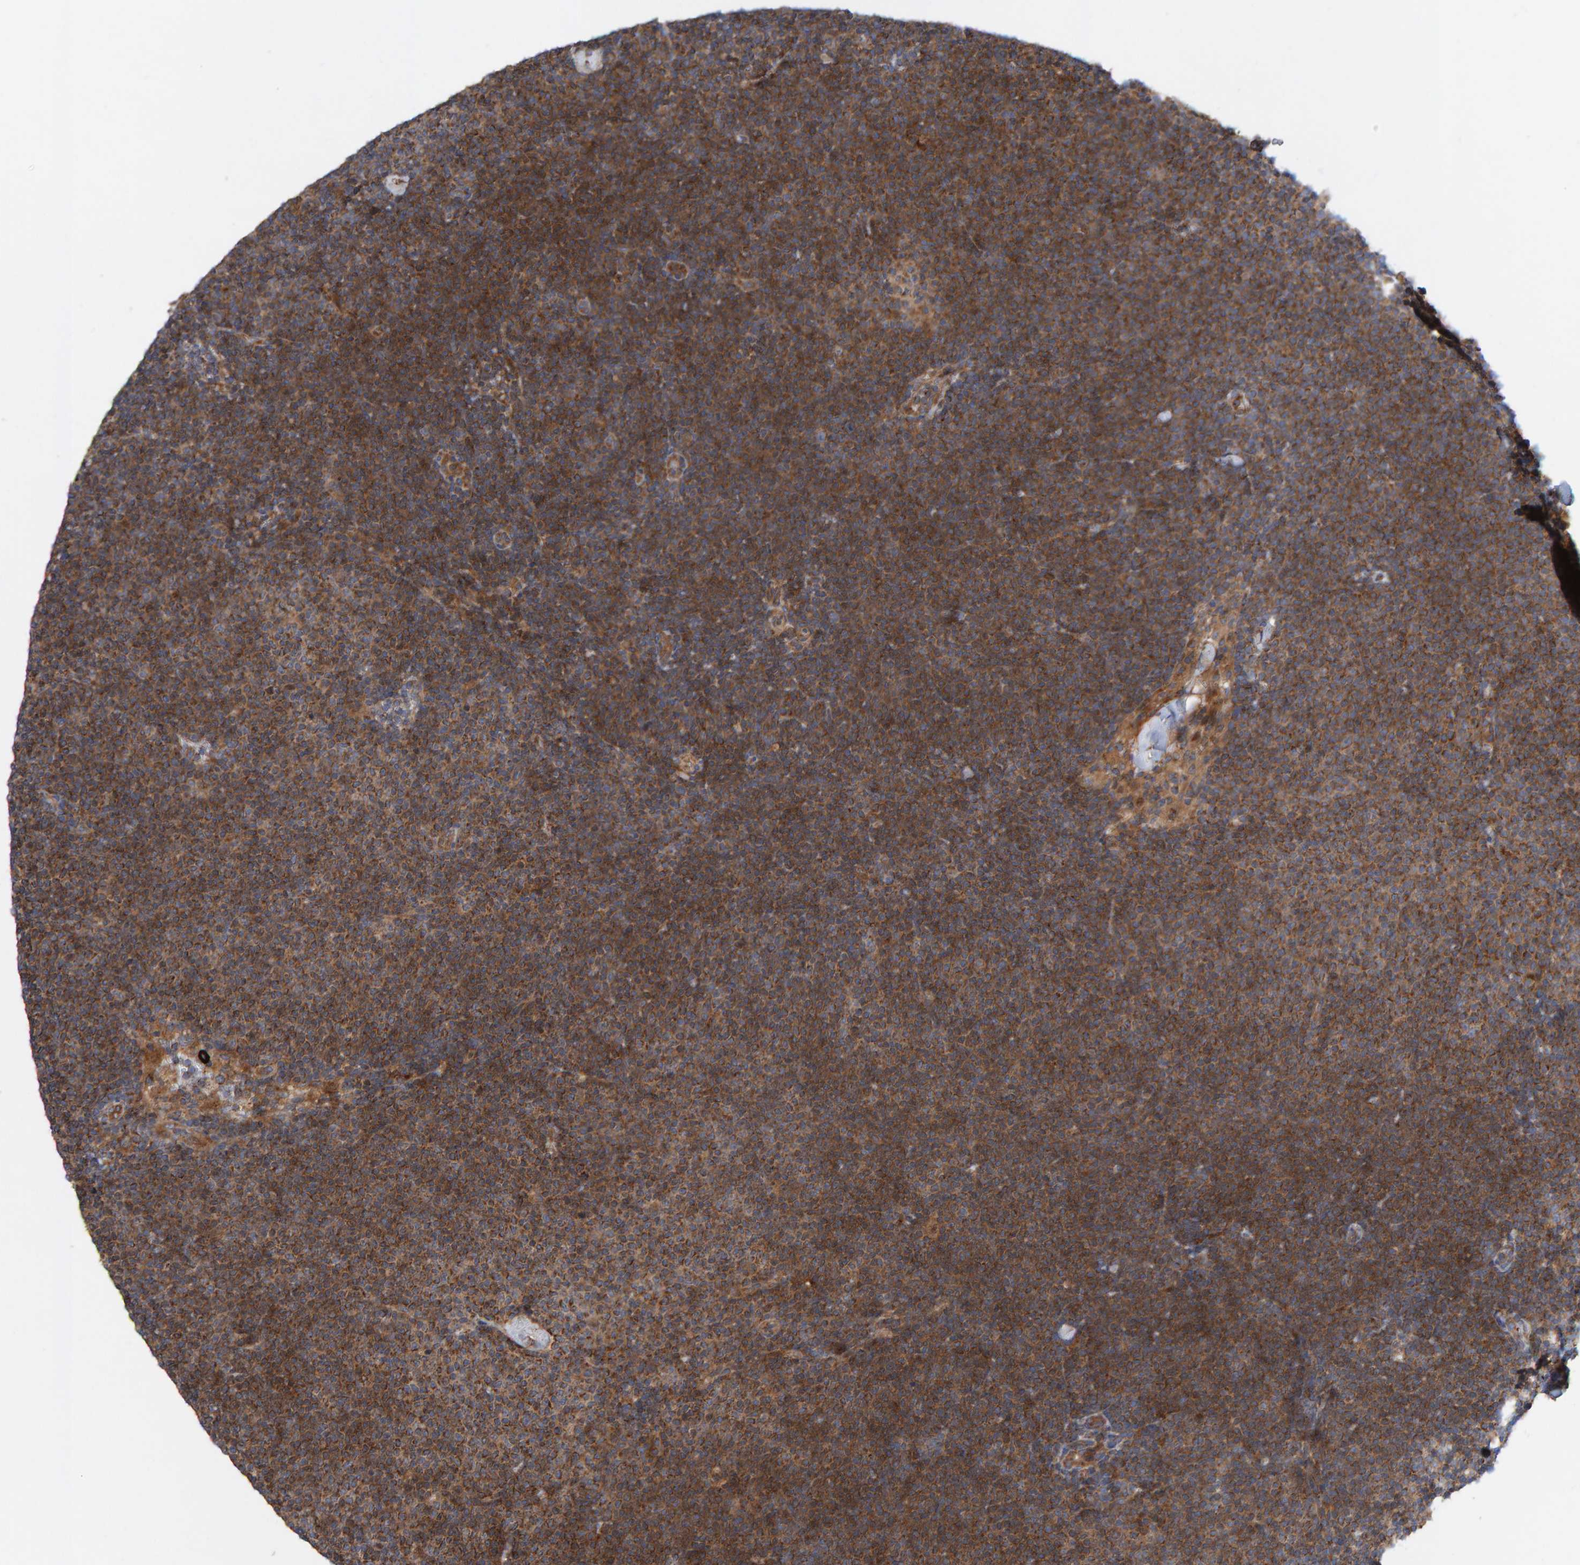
{"staining": {"intensity": "strong", "quantity": "25%-75%", "location": "cytoplasmic/membranous"}, "tissue": "lymphoma", "cell_type": "Tumor cells", "image_type": "cancer", "snomed": [{"axis": "morphology", "description": "Malignant lymphoma, non-Hodgkin's type, Low grade"}, {"axis": "topography", "description": "Lymph node"}], "caption": "Immunohistochemistry (DAB (3,3'-diaminobenzidine)) staining of lymphoma demonstrates strong cytoplasmic/membranous protein staining in about 25%-75% of tumor cells. The staining is performed using DAB brown chromogen to label protein expression. The nuclei are counter-stained blue using hematoxylin.", "gene": "KIAA0753", "patient": {"sex": "female", "age": 53}}